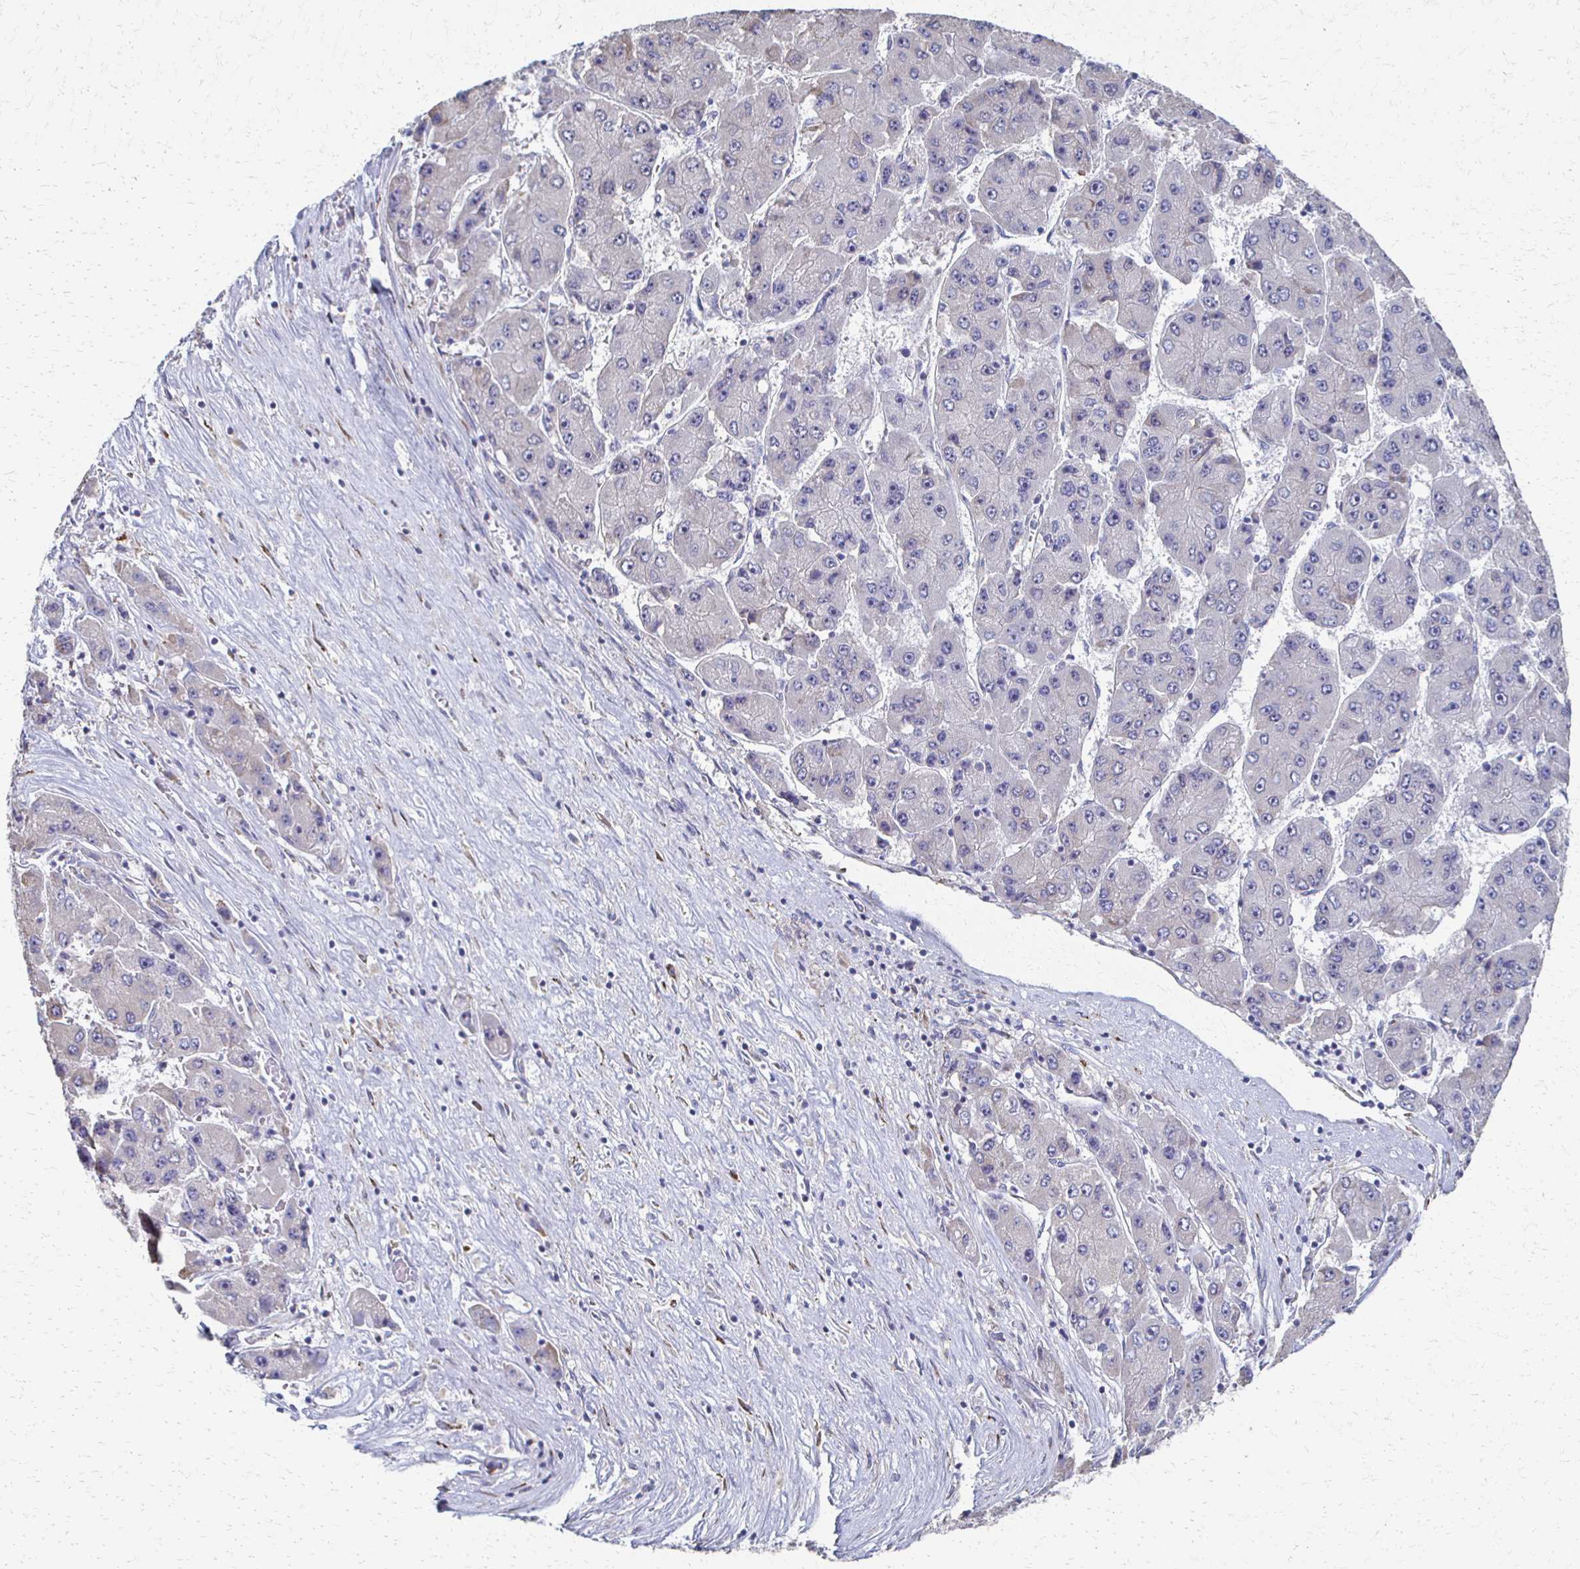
{"staining": {"intensity": "negative", "quantity": "none", "location": "none"}, "tissue": "liver cancer", "cell_type": "Tumor cells", "image_type": "cancer", "snomed": [{"axis": "morphology", "description": "Carcinoma, Hepatocellular, NOS"}, {"axis": "topography", "description": "Liver"}], "caption": "Immunohistochemical staining of liver cancer (hepatocellular carcinoma) demonstrates no significant positivity in tumor cells.", "gene": "ATP1A3", "patient": {"sex": "female", "age": 61}}